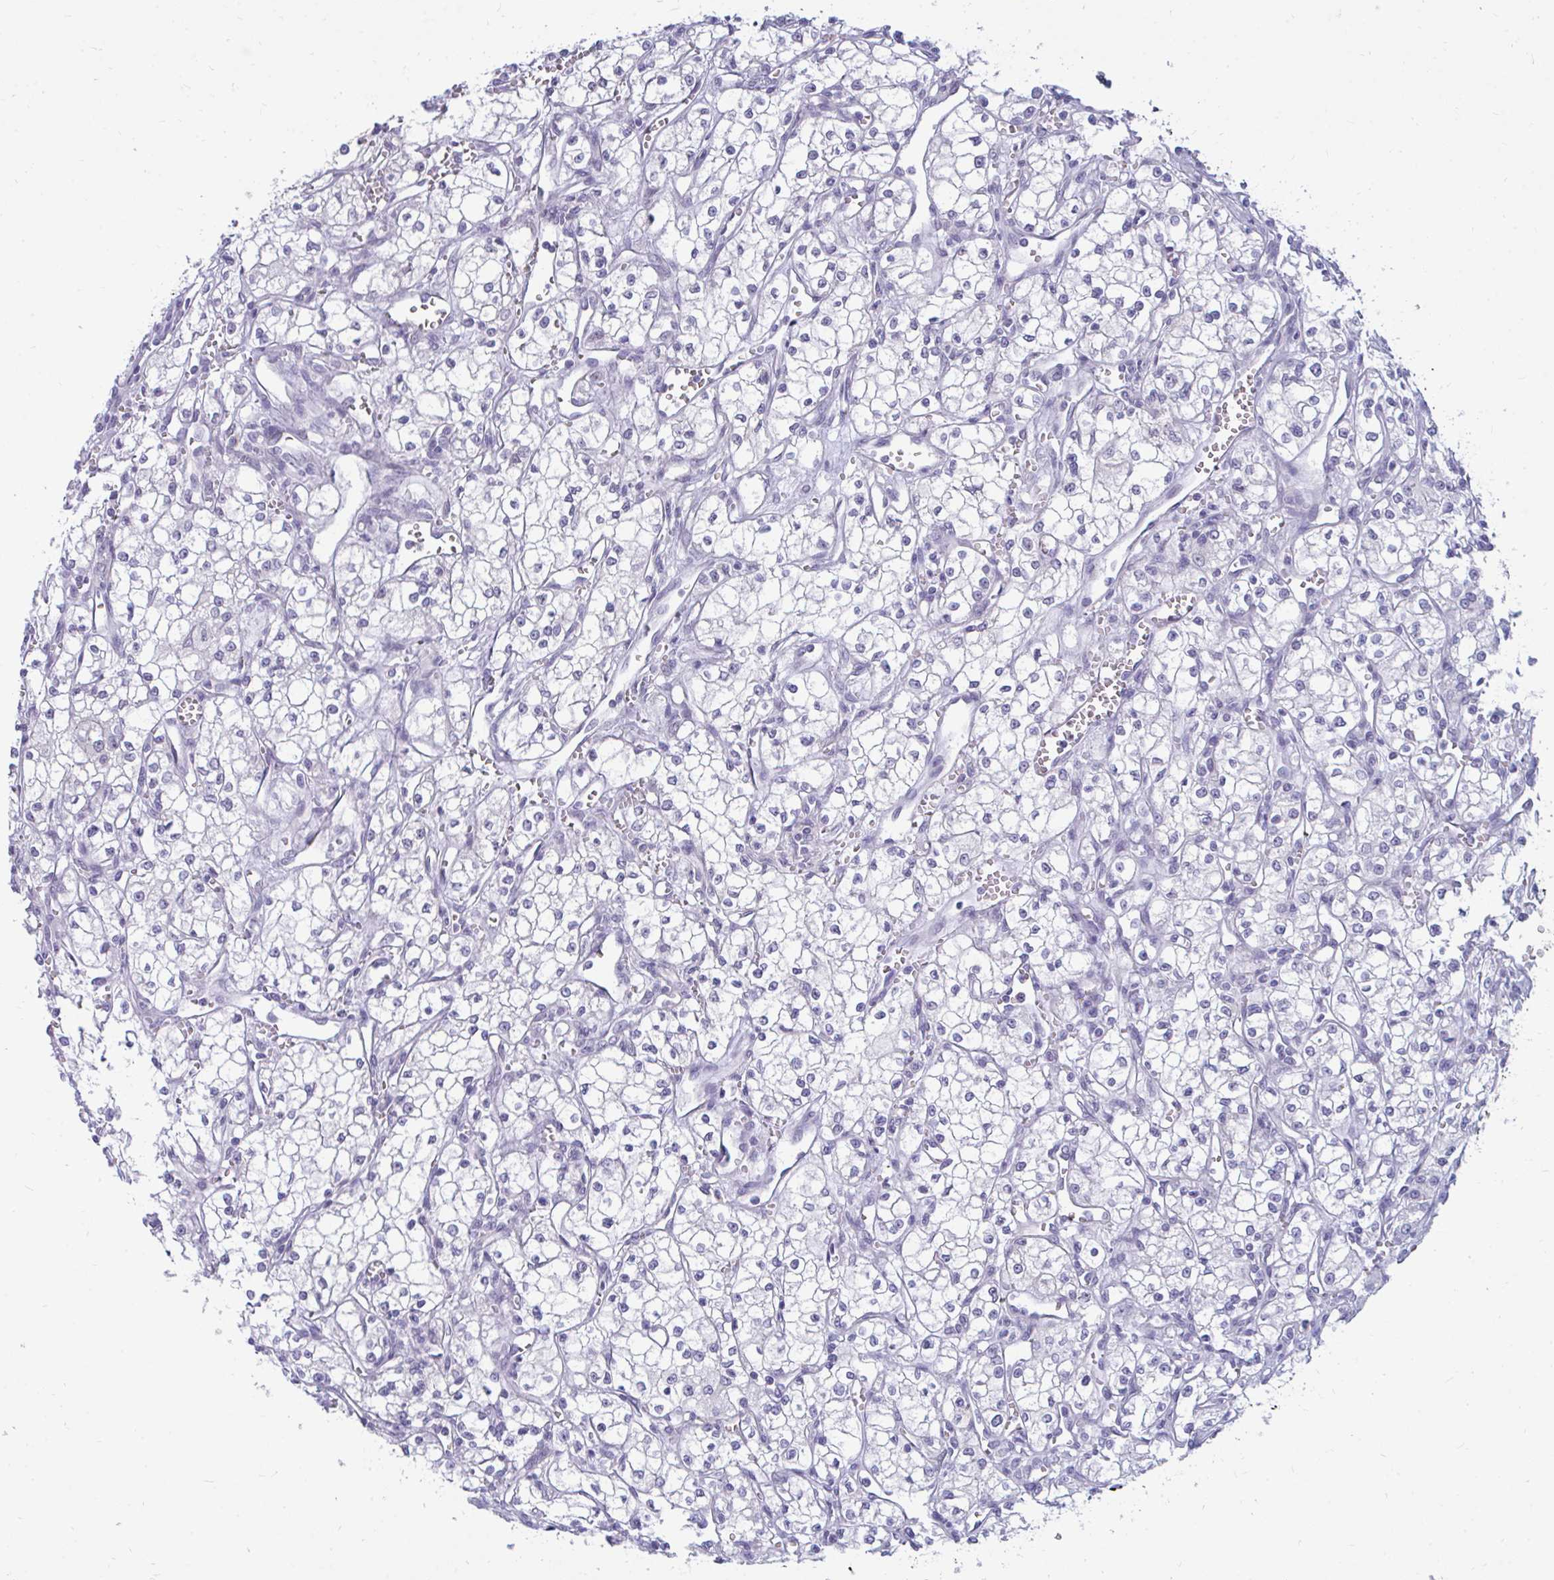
{"staining": {"intensity": "negative", "quantity": "none", "location": "none"}, "tissue": "renal cancer", "cell_type": "Tumor cells", "image_type": "cancer", "snomed": [{"axis": "morphology", "description": "Adenocarcinoma, NOS"}, {"axis": "topography", "description": "Kidney"}], "caption": "Renal cancer was stained to show a protein in brown. There is no significant positivity in tumor cells.", "gene": "CSE1L", "patient": {"sex": "male", "age": 59}}